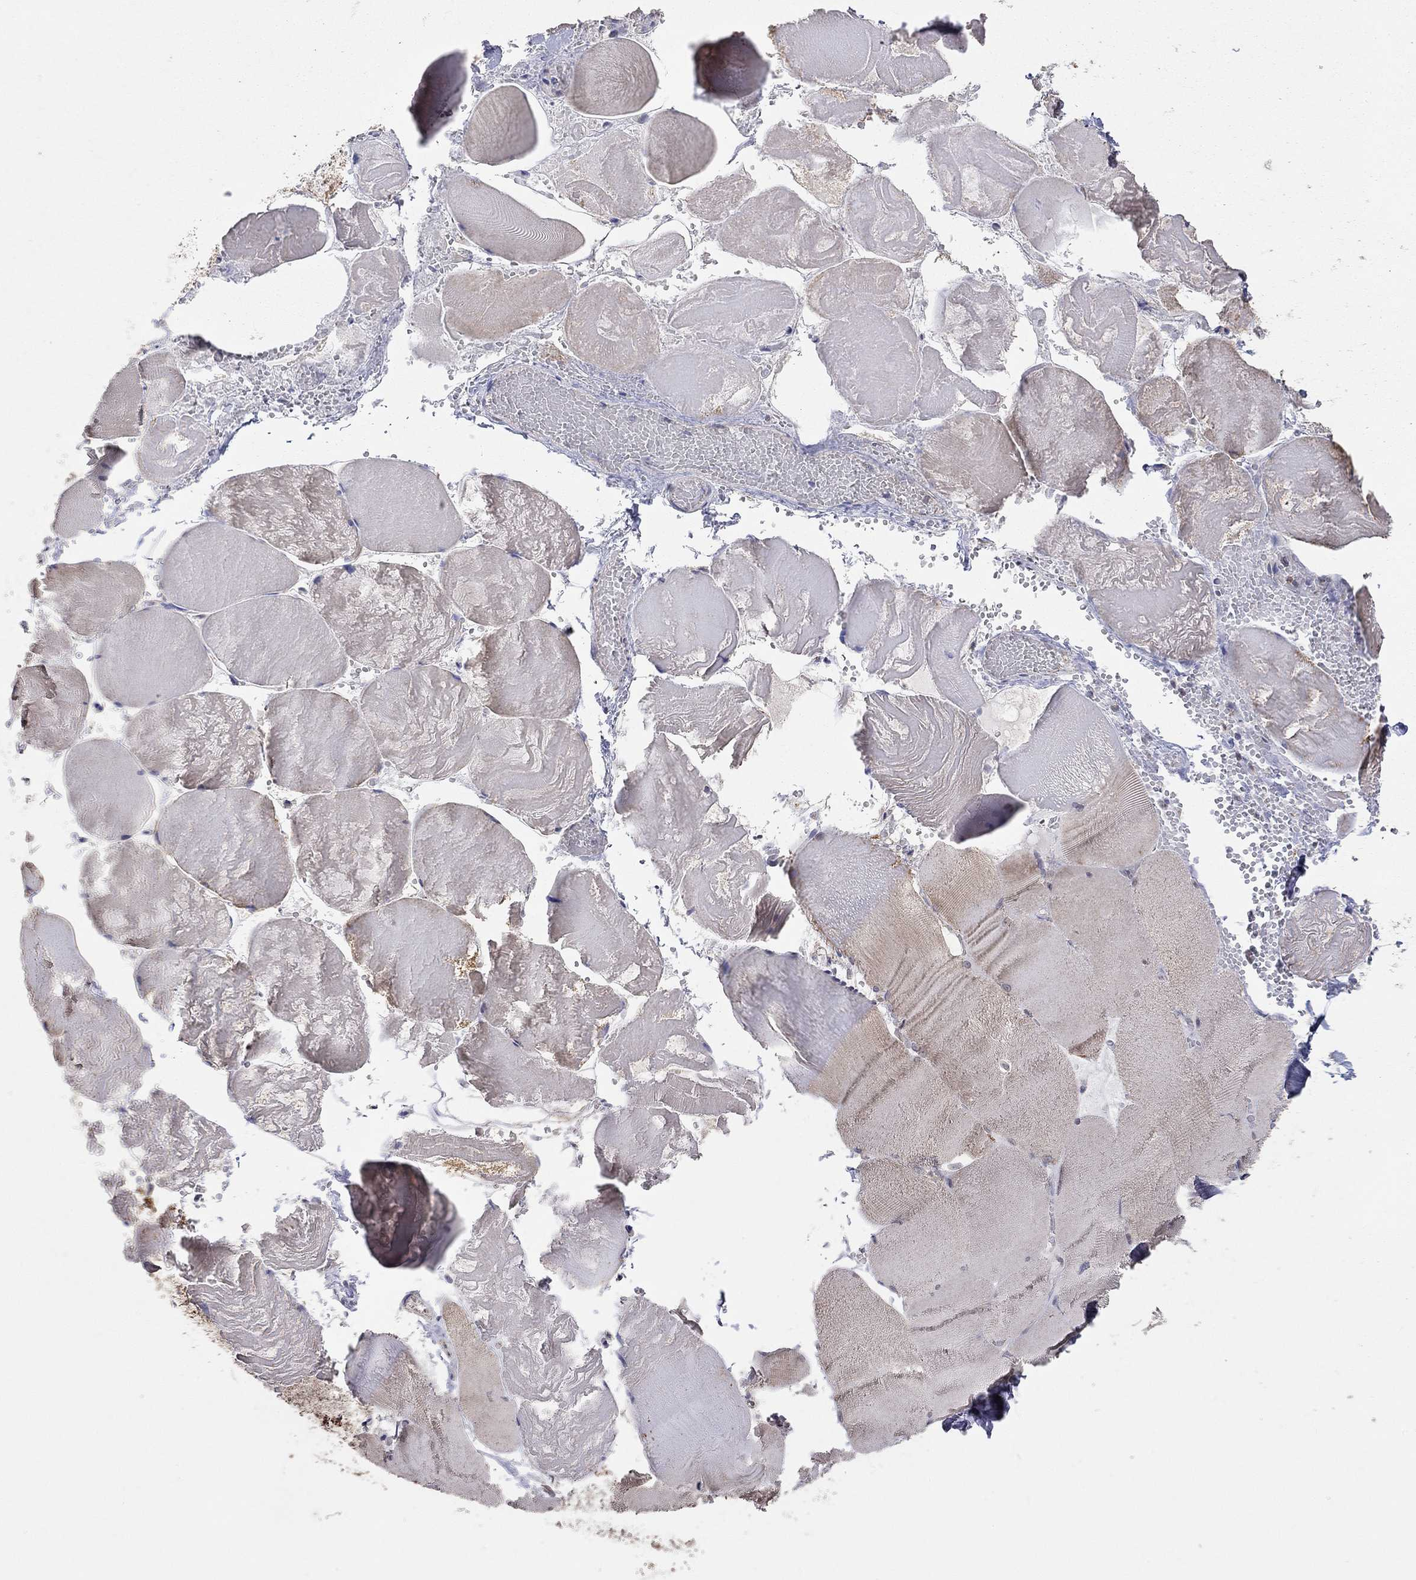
{"staining": {"intensity": "weak", "quantity": "<25%", "location": "cytoplasmic/membranous"}, "tissue": "skeletal muscle", "cell_type": "Myocytes", "image_type": "normal", "snomed": [{"axis": "morphology", "description": "Normal tissue, NOS"}, {"axis": "morphology", "description": "Malignant melanoma, Metastatic site"}, {"axis": "topography", "description": "Skeletal muscle"}], "caption": "Micrograph shows no significant protein expression in myocytes of unremarkable skeletal muscle.", "gene": "ANKRA2", "patient": {"sex": "male", "age": 50}}